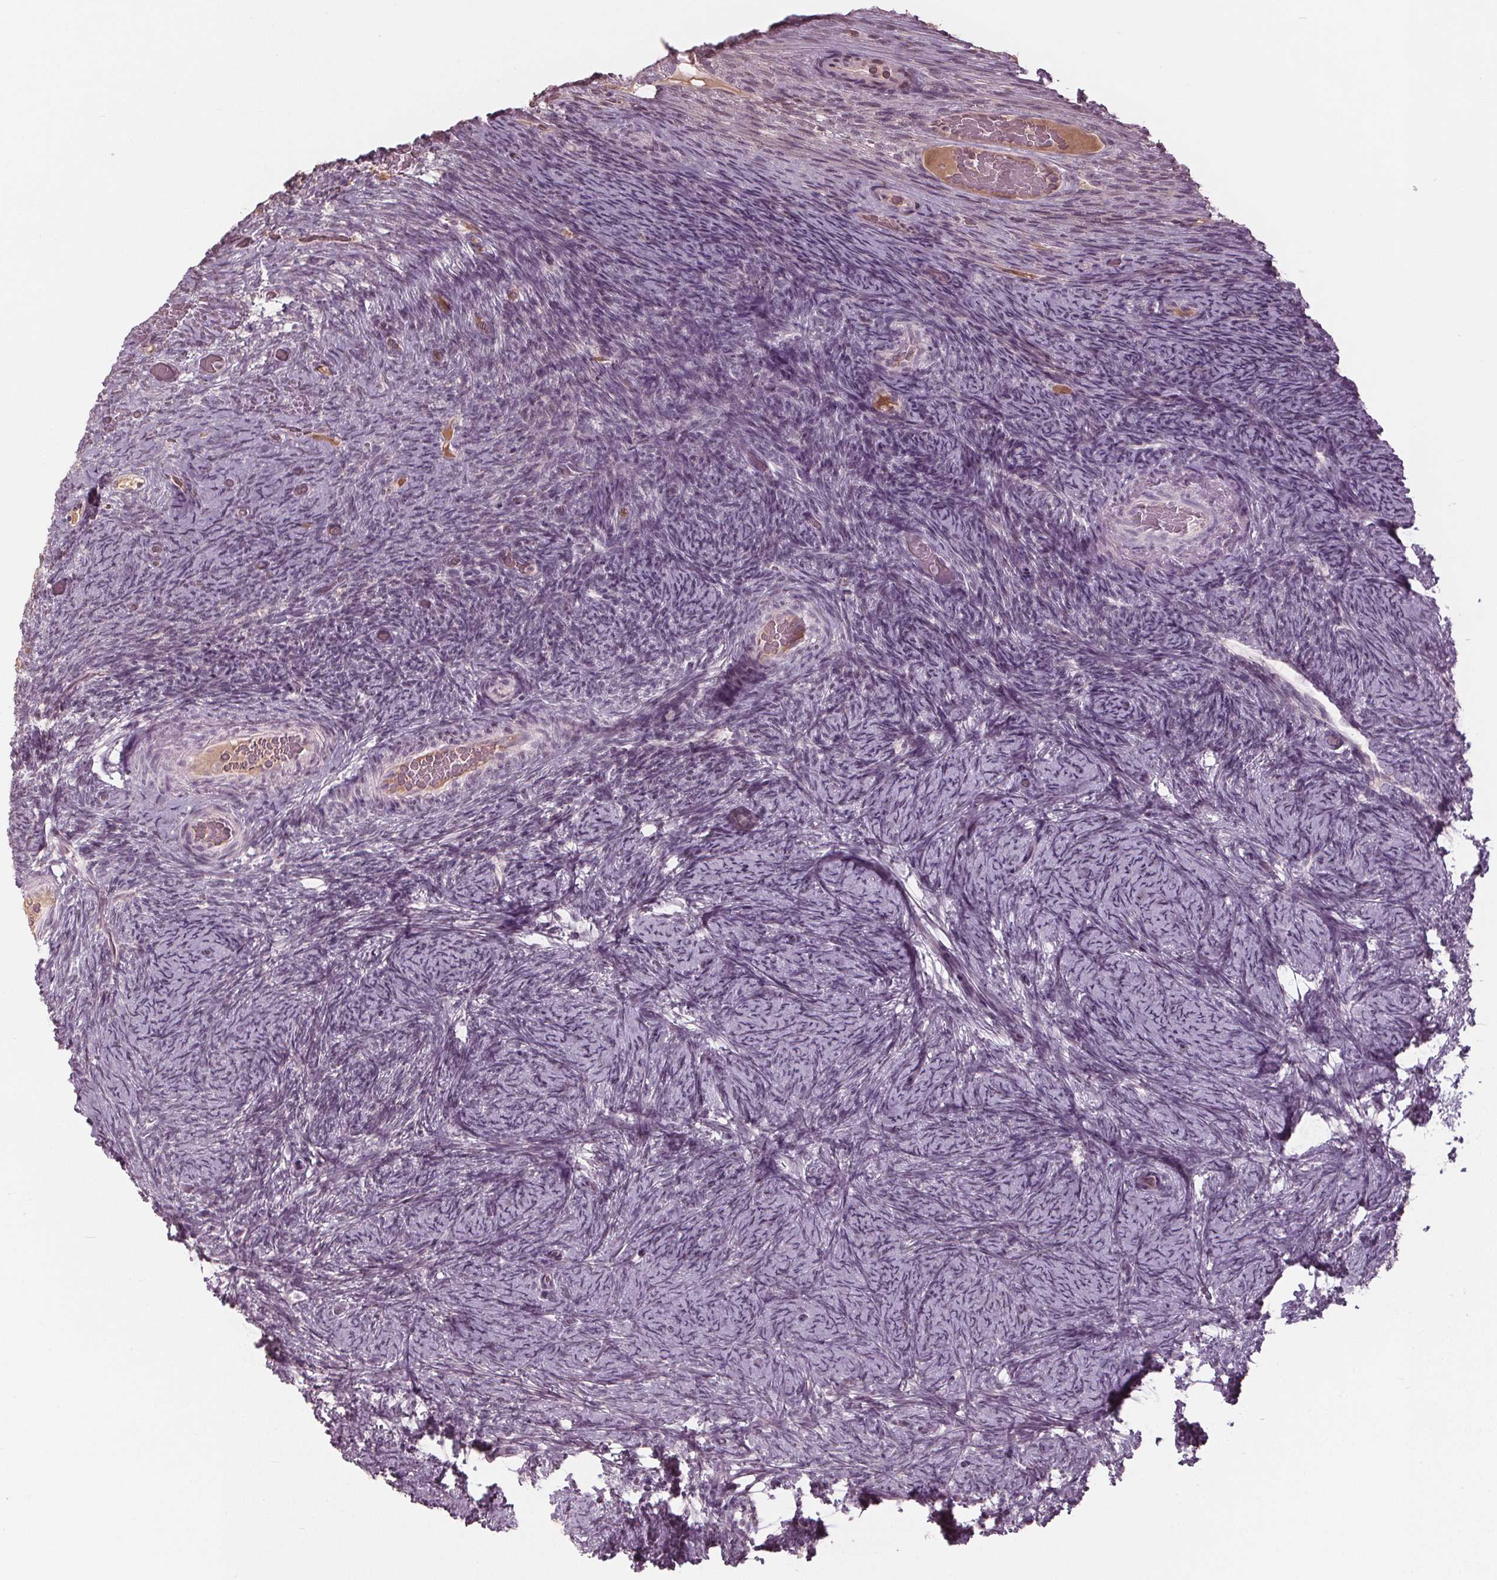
{"staining": {"intensity": "negative", "quantity": "none", "location": "none"}, "tissue": "ovary", "cell_type": "Ovarian stroma cells", "image_type": "normal", "snomed": [{"axis": "morphology", "description": "Normal tissue, NOS"}, {"axis": "topography", "description": "Ovary"}], "caption": "This is an IHC photomicrograph of unremarkable ovary. There is no expression in ovarian stroma cells.", "gene": "CXCL16", "patient": {"sex": "female", "age": 34}}